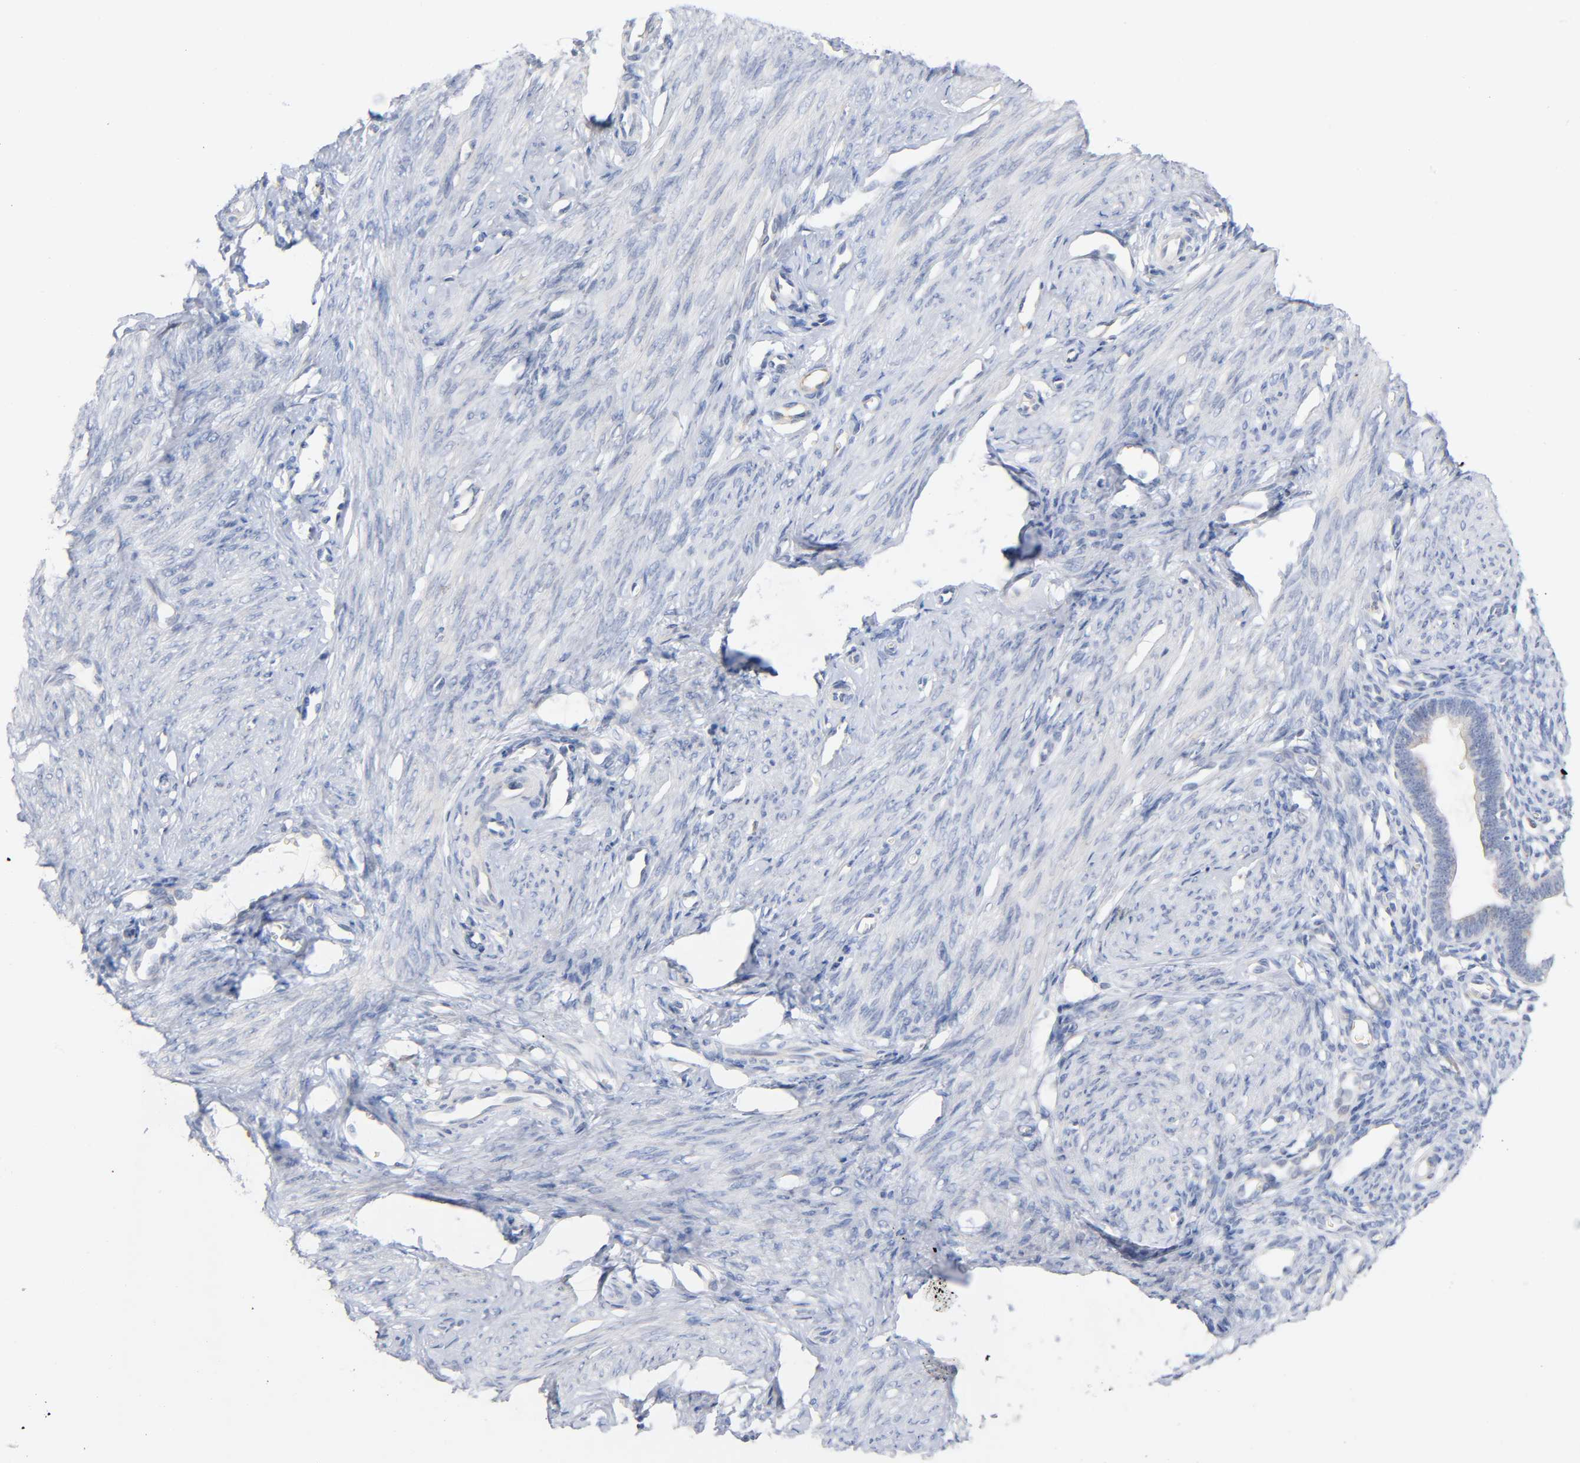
{"staining": {"intensity": "negative", "quantity": "none", "location": "none"}, "tissue": "endometrium", "cell_type": "Cells in endometrial stroma", "image_type": "normal", "snomed": [{"axis": "morphology", "description": "Normal tissue, NOS"}, {"axis": "topography", "description": "Endometrium"}], "caption": "Immunohistochemistry (IHC) image of benign endometrium: endometrium stained with DAB shows no significant protein positivity in cells in endometrial stroma.", "gene": "IL18", "patient": {"sex": "female", "age": 27}}